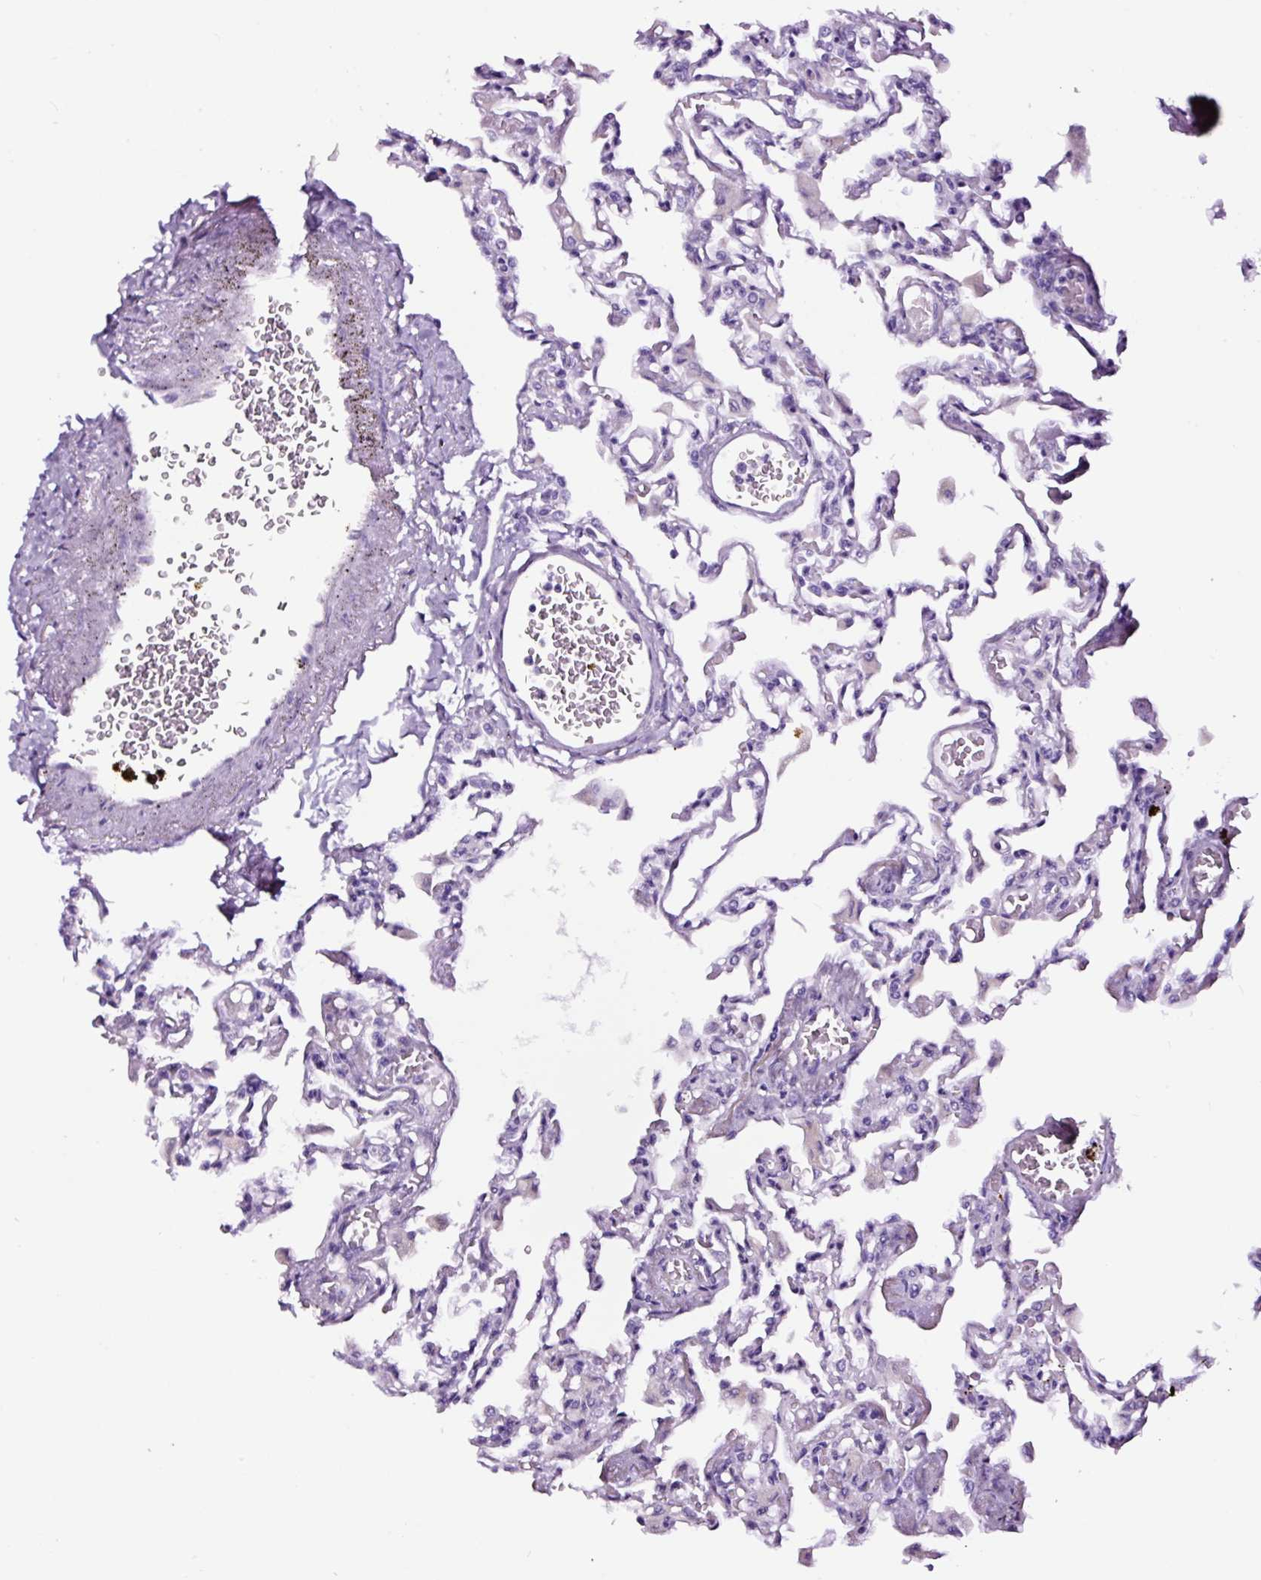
{"staining": {"intensity": "negative", "quantity": "none", "location": "none"}, "tissue": "lung", "cell_type": "Alveolar cells", "image_type": "normal", "snomed": [{"axis": "morphology", "description": "Normal tissue, NOS"}, {"axis": "topography", "description": "Bronchus"}, {"axis": "topography", "description": "Lung"}], "caption": "DAB immunohistochemical staining of normal human lung reveals no significant positivity in alveolar cells. (DAB (3,3'-diaminobenzidine) immunohistochemistry (IHC) visualized using brightfield microscopy, high magnification).", "gene": "FBXL7", "patient": {"sex": "female", "age": 49}}